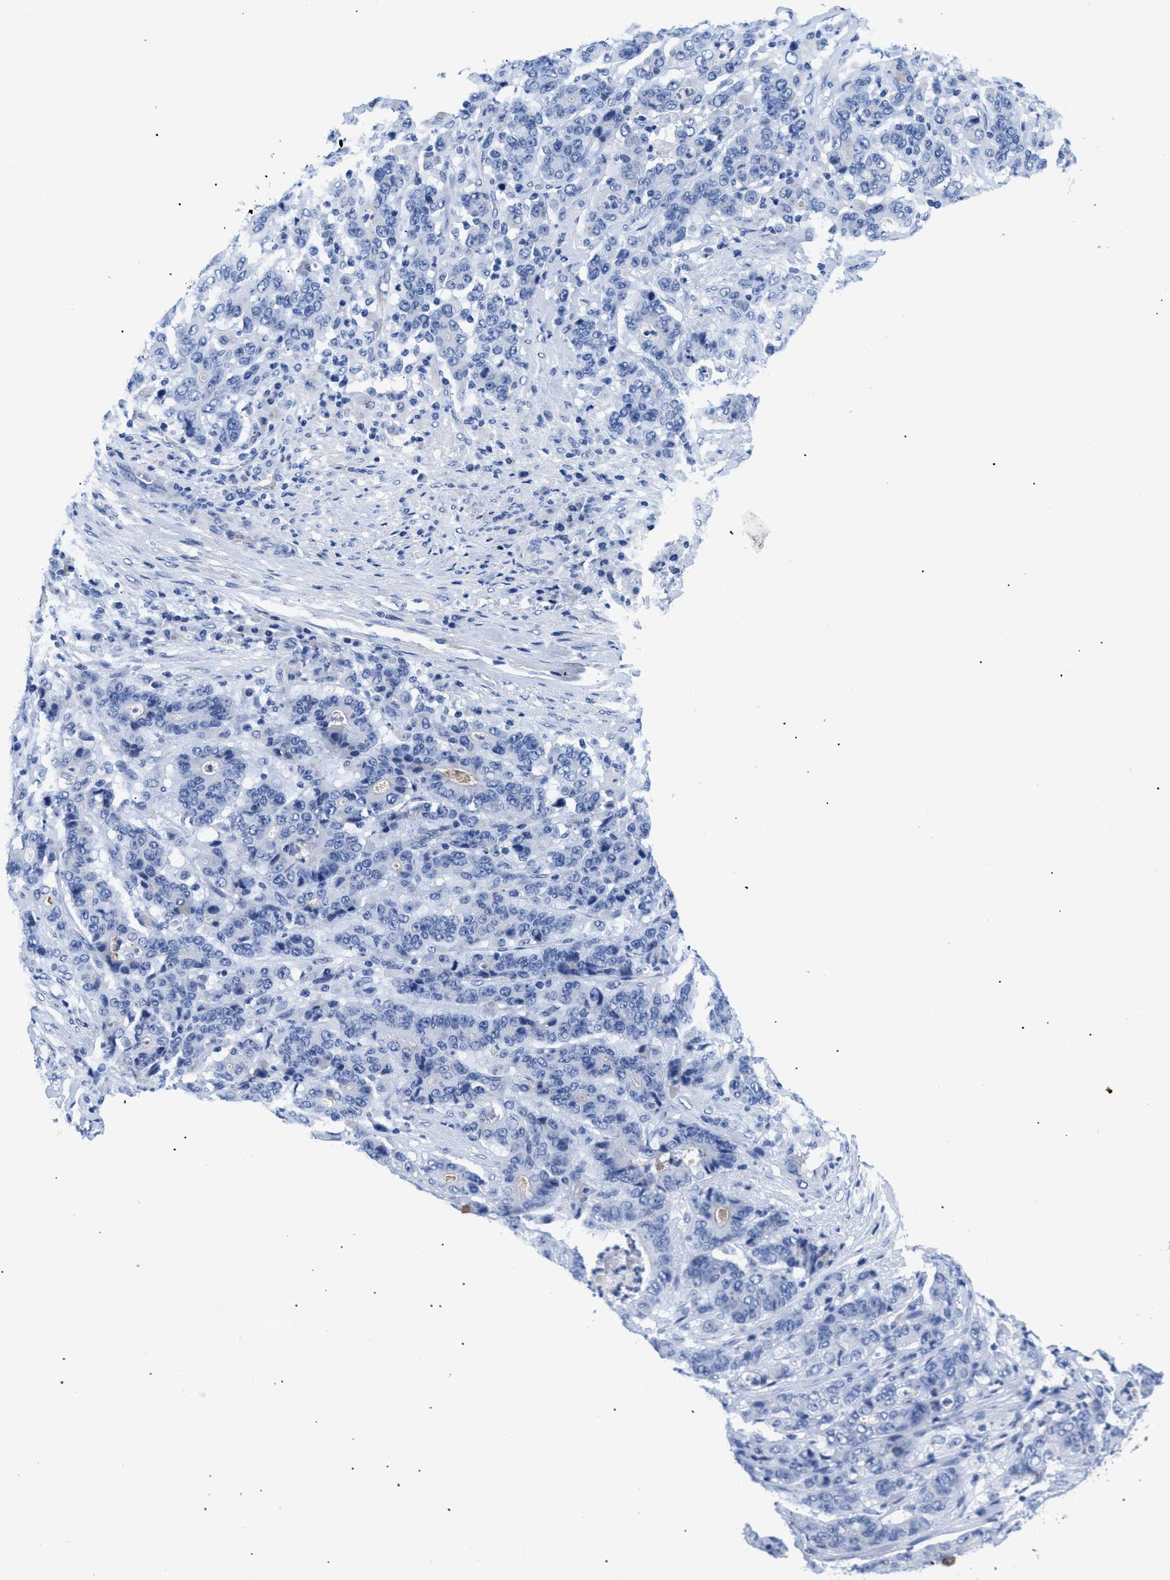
{"staining": {"intensity": "negative", "quantity": "none", "location": "none"}, "tissue": "stomach cancer", "cell_type": "Tumor cells", "image_type": "cancer", "snomed": [{"axis": "morphology", "description": "Adenocarcinoma, NOS"}, {"axis": "topography", "description": "Stomach"}], "caption": "The immunohistochemistry (IHC) image has no significant expression in tumor cells of stomach adenocarcinoma tissue. (Stains: DAB immunohistochemistry with hematoxylin counter stain, Microscopy: brightfield microscopy at high magnification).", "gene": "TMEM68", "patient": {"sex": "female", "age": 73}}